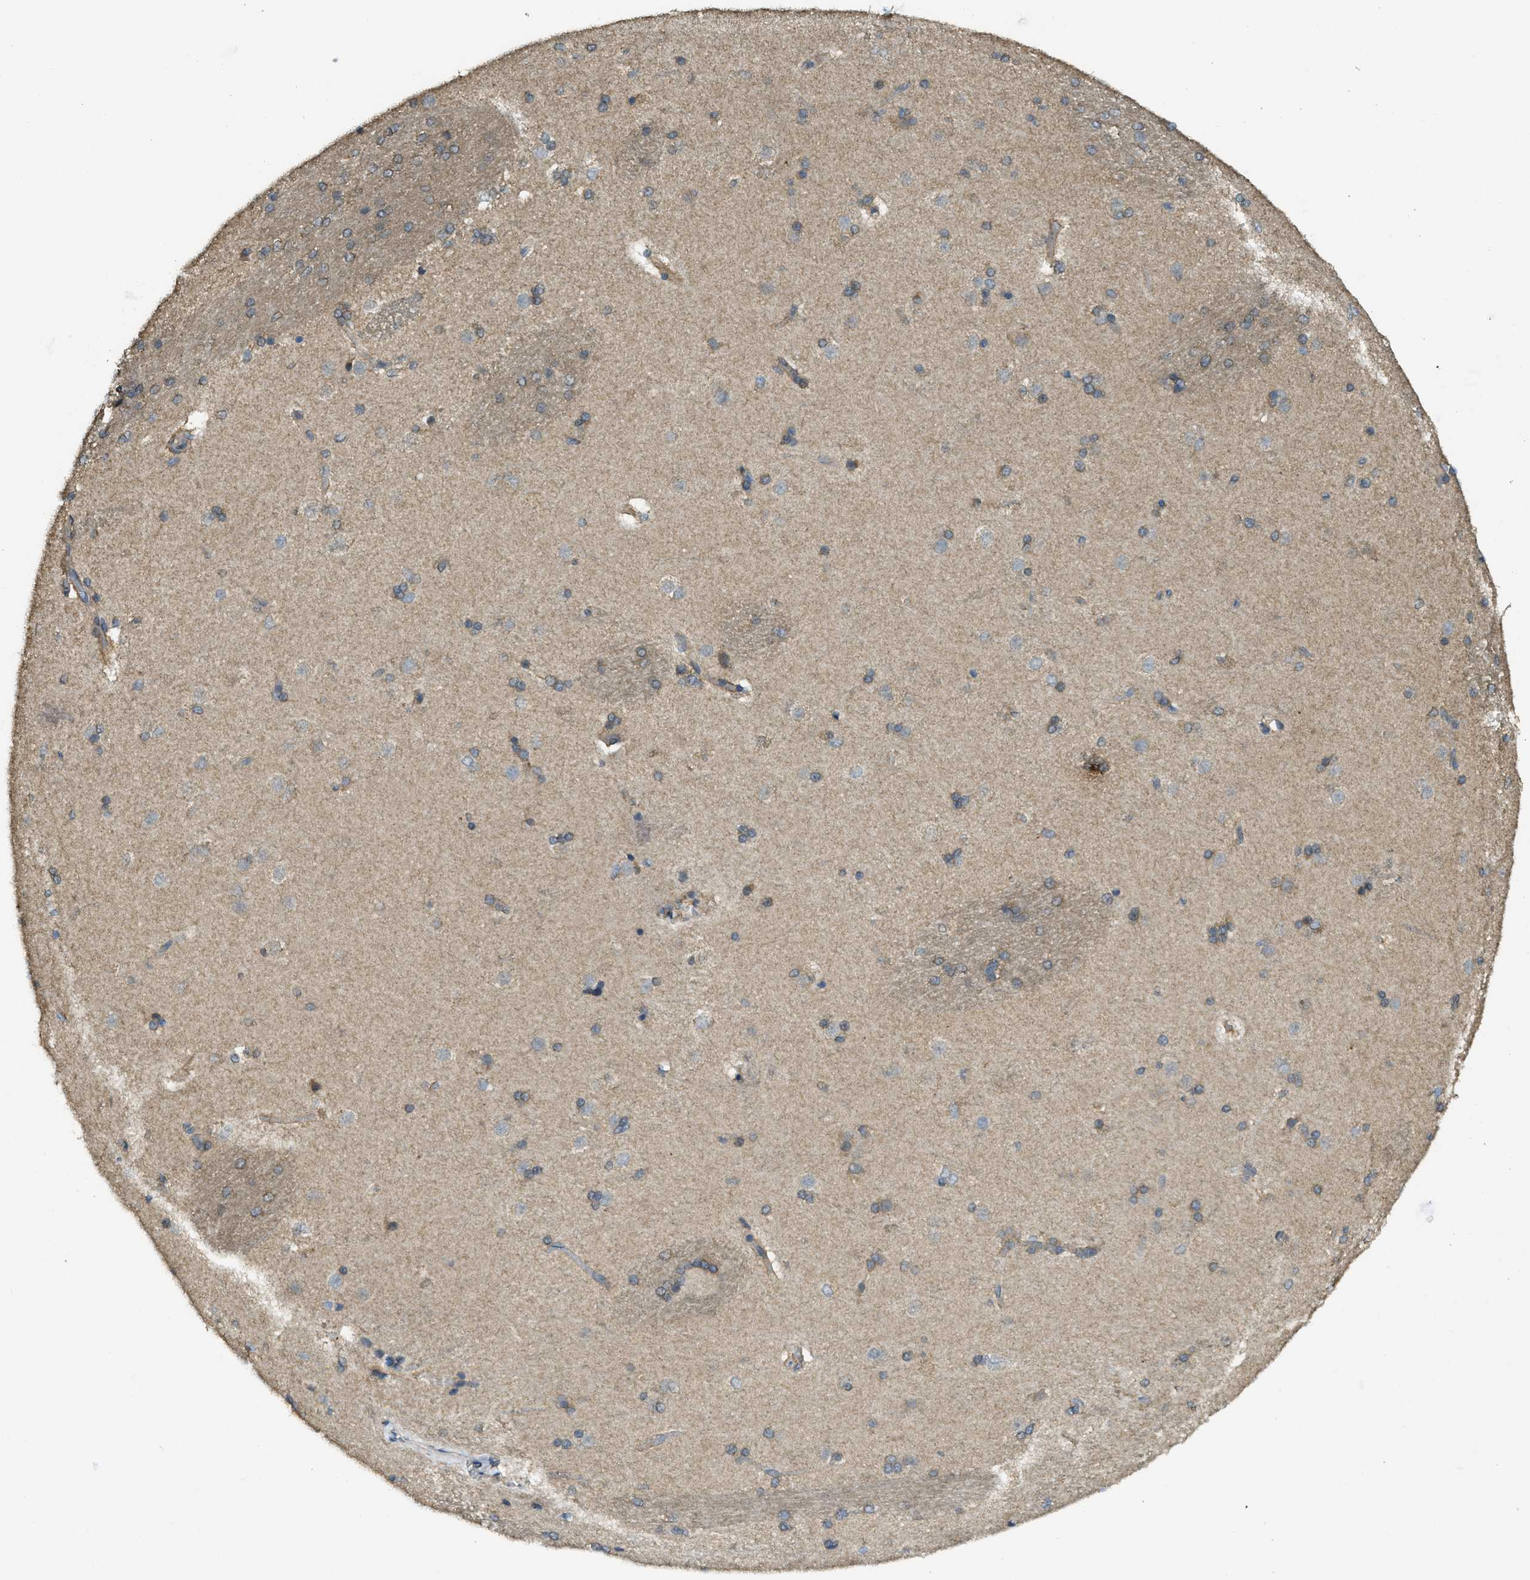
{"staining": {"intensity": "moderate", "quantity": "25%-75%", "location": "nuclear"}, "tissue": "caudate", "cell_type": "Glial cells", "image_type": "normal", "snomed": [{"axis": "morphology", "description": "Normal tissue, NOS"}, {"axis": "topography", "description": "Lateral ventricle wall"}], "caption": "The photomicrograph shows staining of benign caudate, revealing moderate nuclear protein expression (brown color) within glial cells.", "gene": "CD276", "patient": {"sex": "female", "age": 19}}